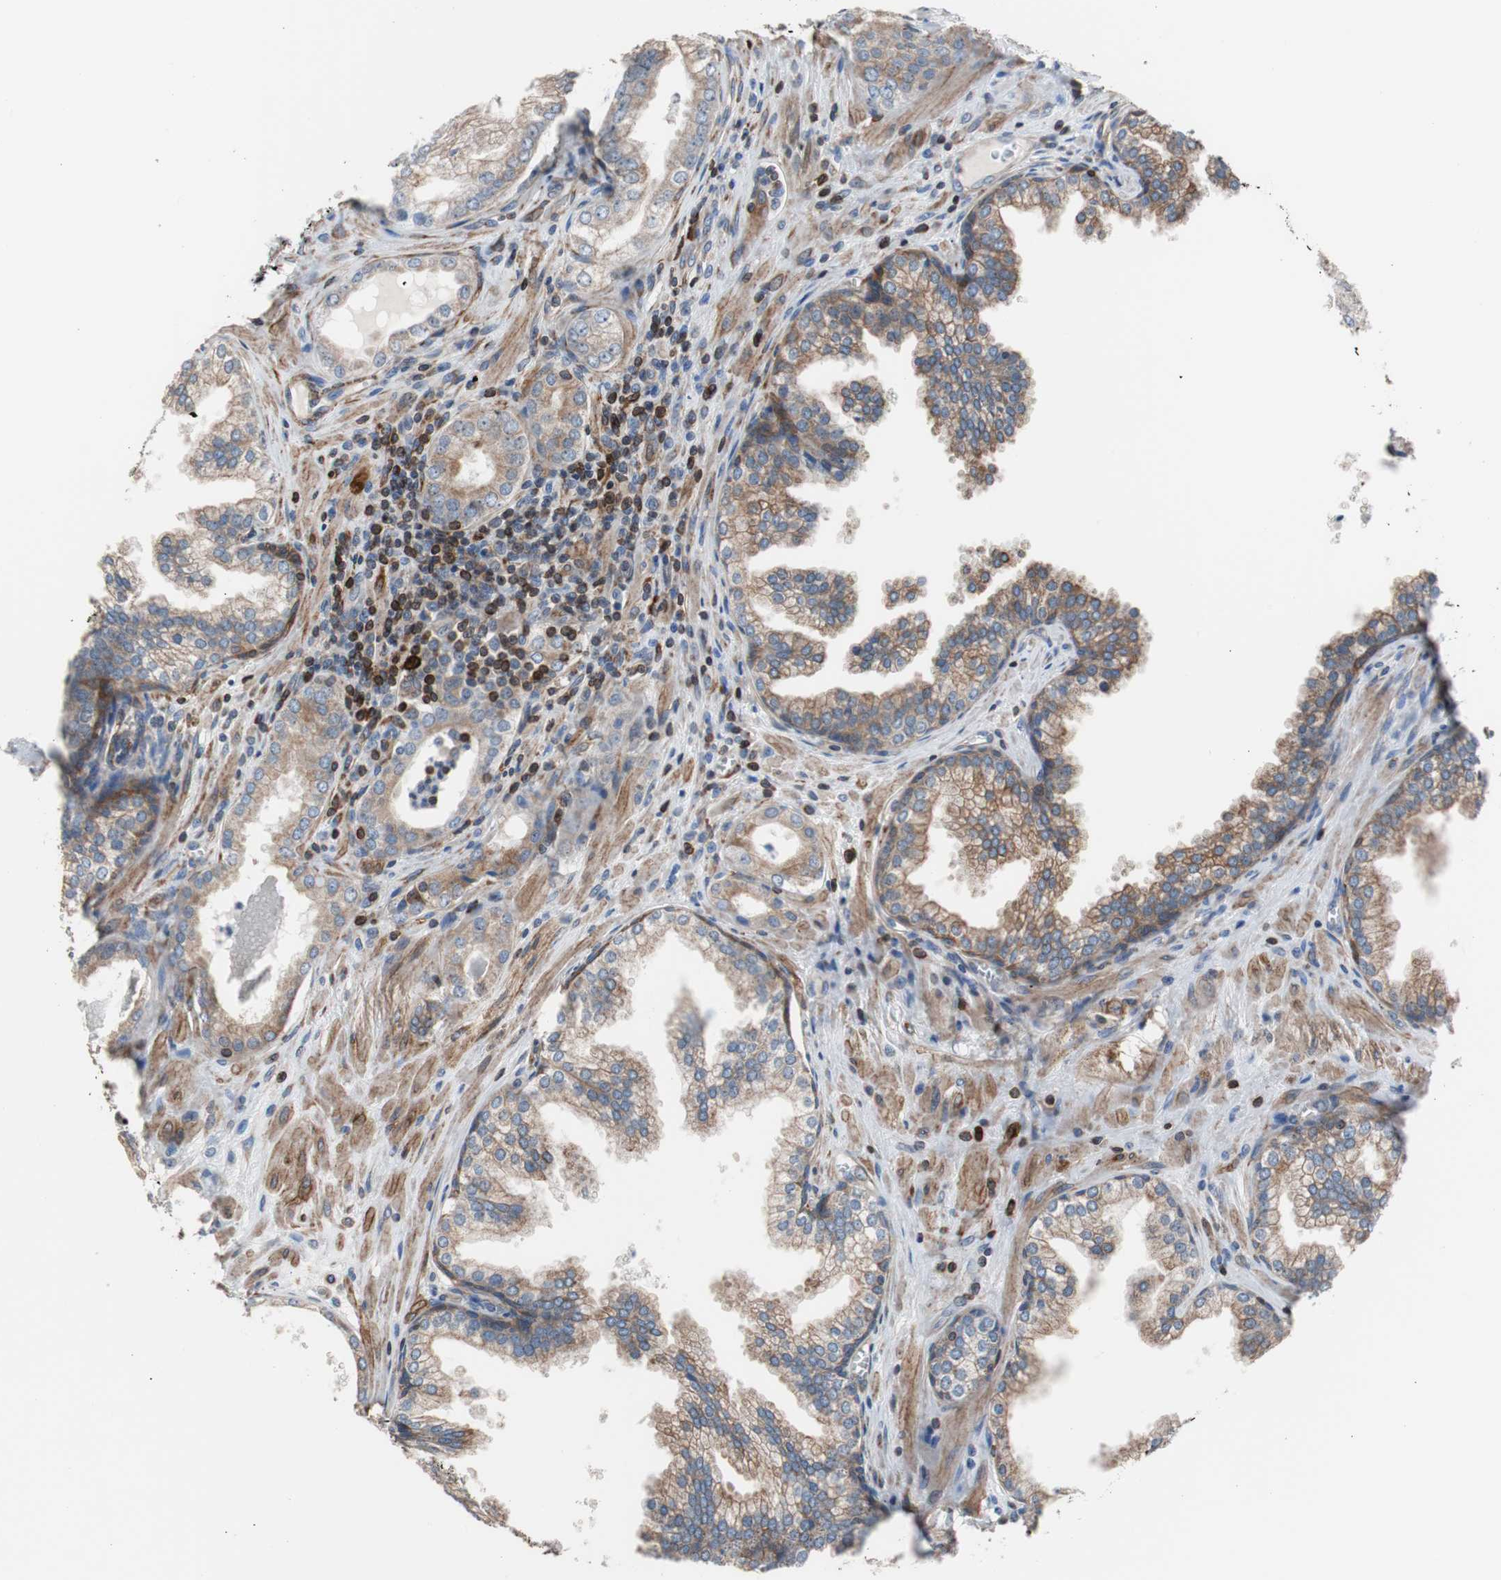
{"staining": {"intensity": "weak", "quantity": ">75%", "location": "cytoplasmic/membranous"}, "tissue": "prostate cancer", "cell_type": "Tumor cells", "image_type": "cancer", "snomed": [{"axis": "morphology", "description": "Adenocarcinoma, Low grade"}, {"axis": "topography", "description": "Prostate"}], "caption": "Protein expression by IHC reveals weak cytoplasmic/membranous staining in approximately >75% of tumor cells in prostate cancer (adenocarcinoma (low-grade)).", "gene": "PBXIP1", "patient": {"sex": "male", "age": 60}}